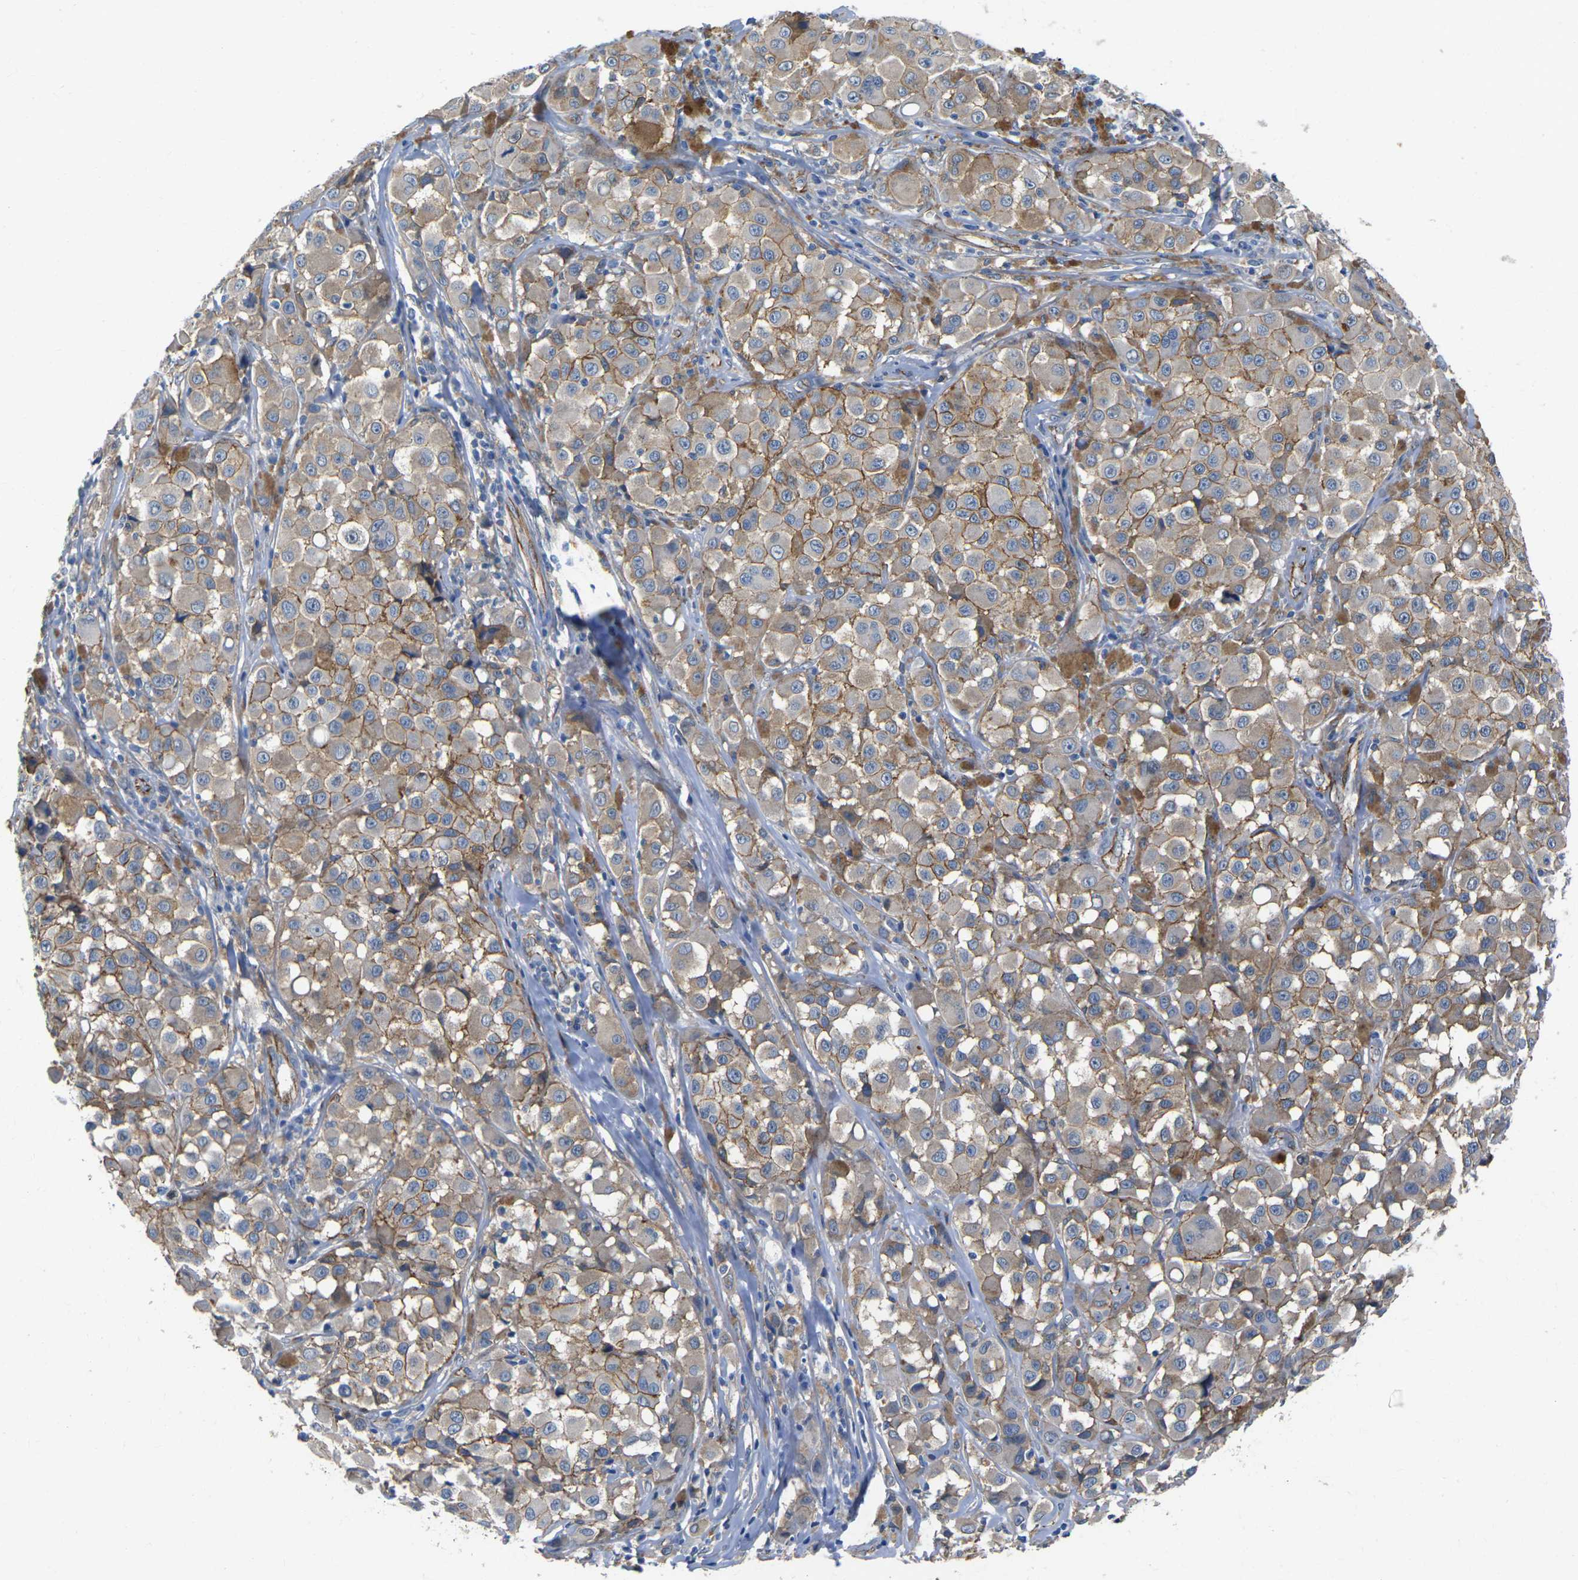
{"staining": {"intensity": "moderate", "quantity": ">75%", "location": "cytoplasmic/membranous"}, "tissue": "melanoma", "cell_type": "Tumor cells", "image_type": "cancer", "snomed": [{"axis": "morphology", "description": "Malignant melanoma, NOS"}, {"axis": "topography", "description": "Skin"}], "caption": "Immunohistochemistry (IHC) staining of malignant melanoma, which shows medium levels of moderate cytoplasmic/membranous positivity in about >75% of tumor cells indicating moderate cytoplasmic/membranous protein positivity. The staining was performed using DAB (brown) for protein detection and nuclei were counterstained in hematoxylin (blue).", "gene": "CTNND1", "patient": {"sex": "male", "age": 84}}